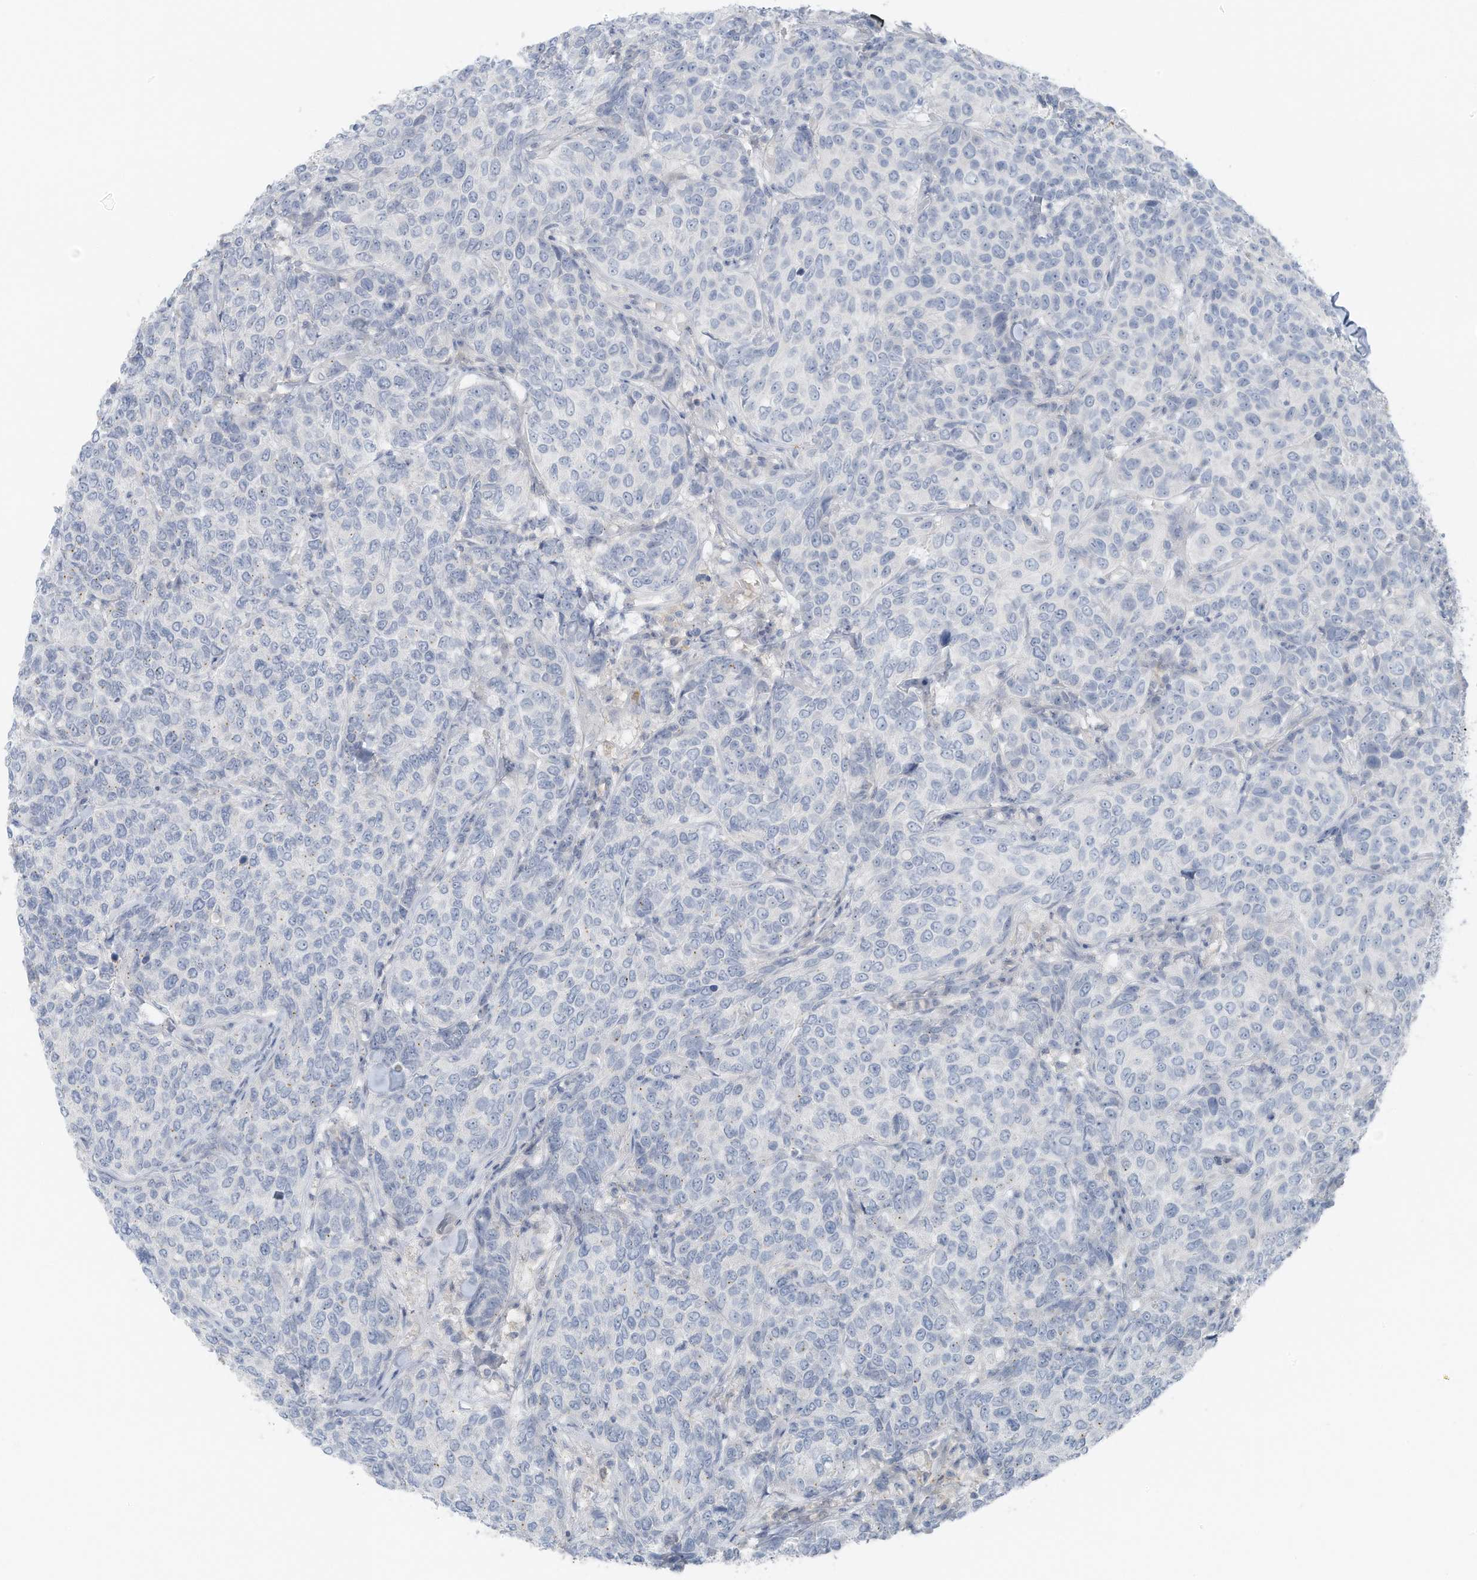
{"staining": {"intensity": "negative", "quantity": "none", "location": "none"}, "tissue": "breast cancer", "cell_type": "Tumor cells", "image_type": "cancer", "snomed": [{"axis": "morphology", "description": "Duct carcinoma"}, {"axis": "topography", "description": "Breast"}], "caption": "The immunohistochemistry photomicrograph has no significant staining in tumor cells of breast infiltrating ductal carcinoma tissue.", "gene": "SLC25A43", "patient": {"sex": "female", "age": 55}}